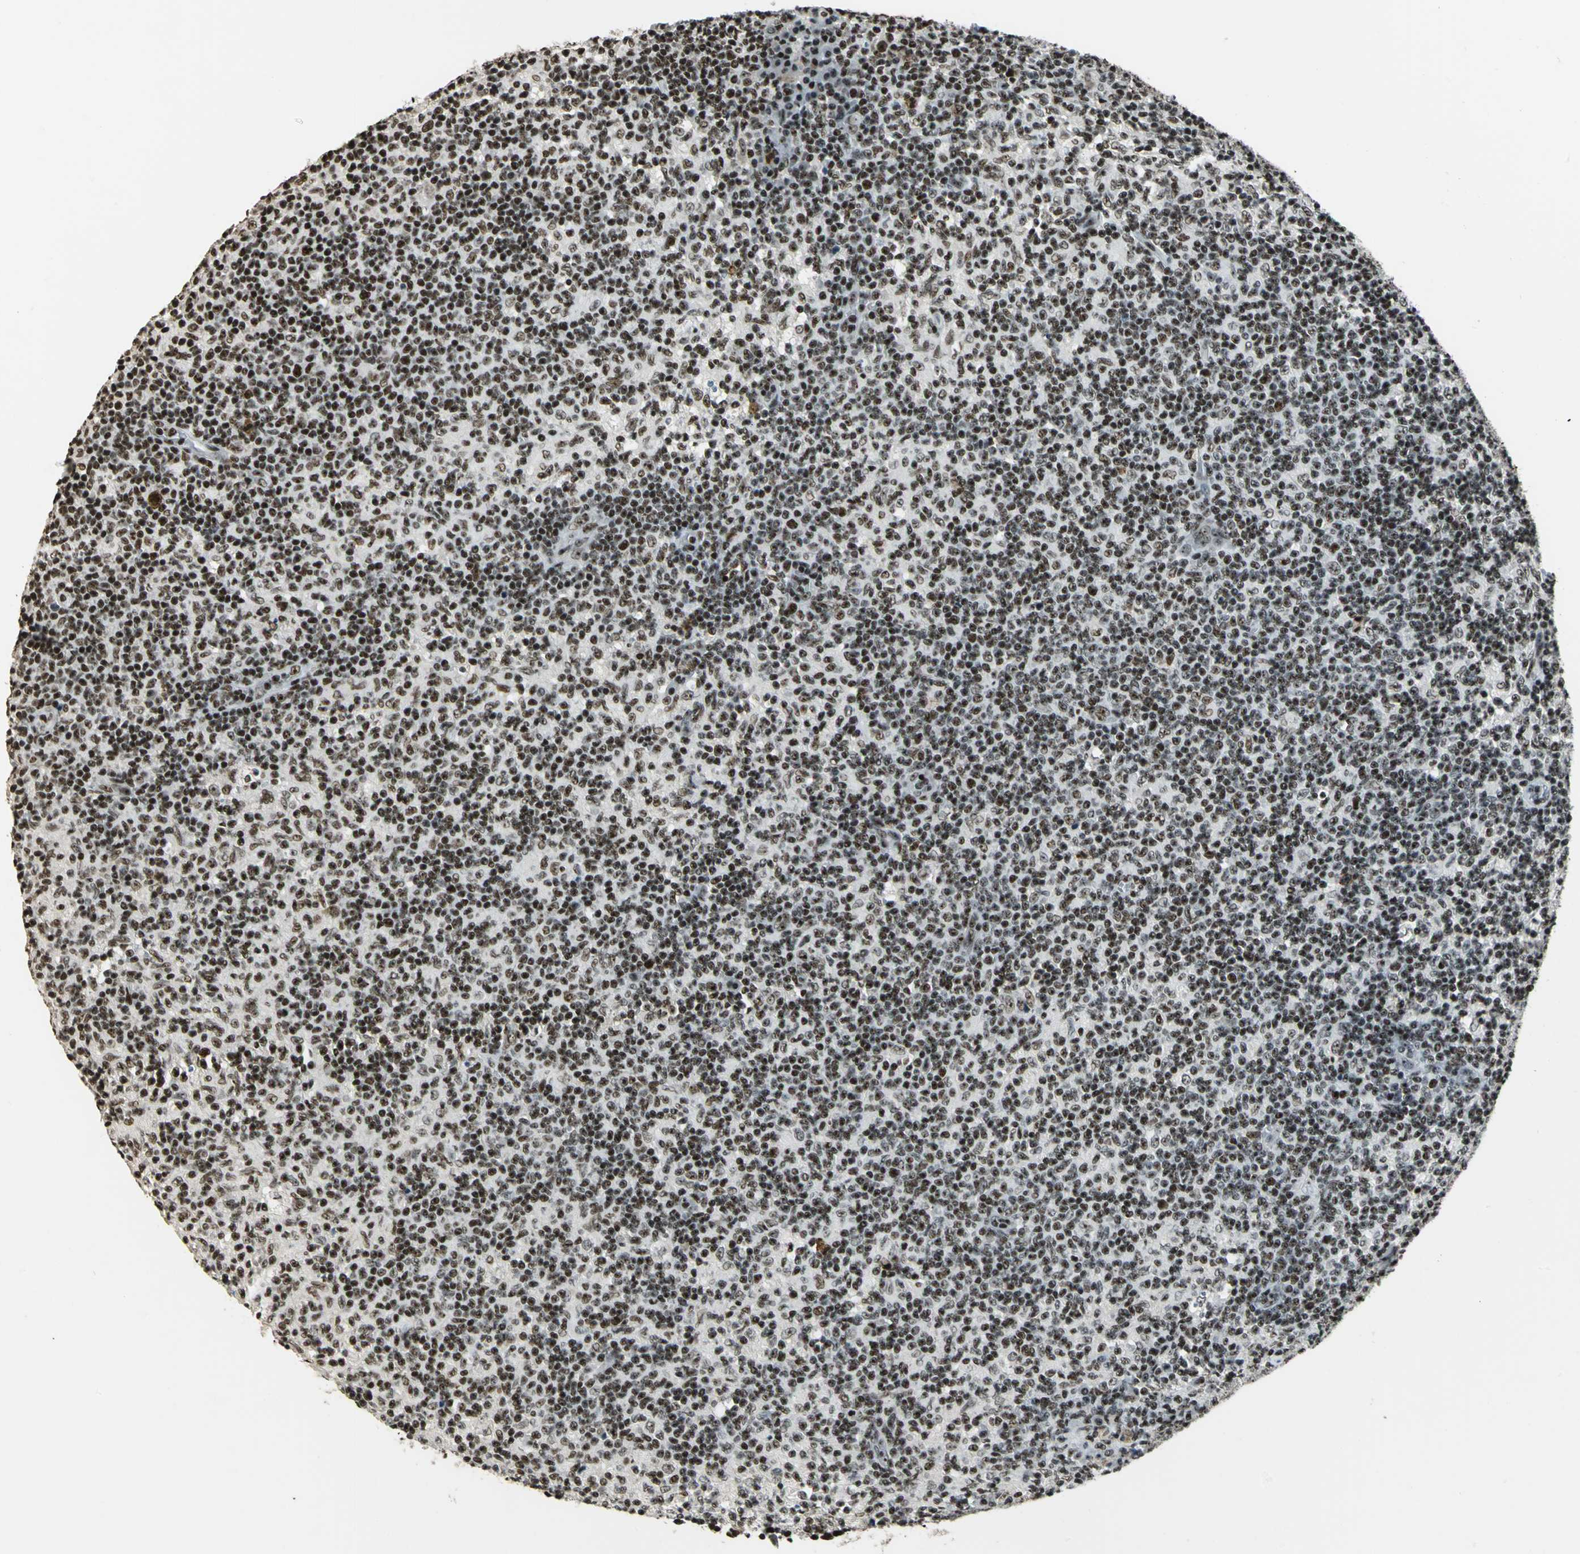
{"staining": {"intensity": "strong", "quantity": ">75%", "location": "nuclear"}, "tissue": "lymph node", "cell_type": "Germinal center cells", "image_type": "normal", "snomed": [{"axis": "morphology", "description": "Normal tissue, NOS"}, {"axis": "morphology", "description": "Inflammation, NOS"}, {"axis": "topography", "description": "Lymph node"}], "caption": "Protein staining of unremarkable lymph node demonstrates strong nuclear expression in approximately >75% of germinal center cells. The staining was performed using DAB to visualize the protein expression in brown, while the nuclei were stained in blue with hematoxylin (Magnification: 20x).", "gene": "UBTF", "patient": {"sex": "male", "age": 55}}